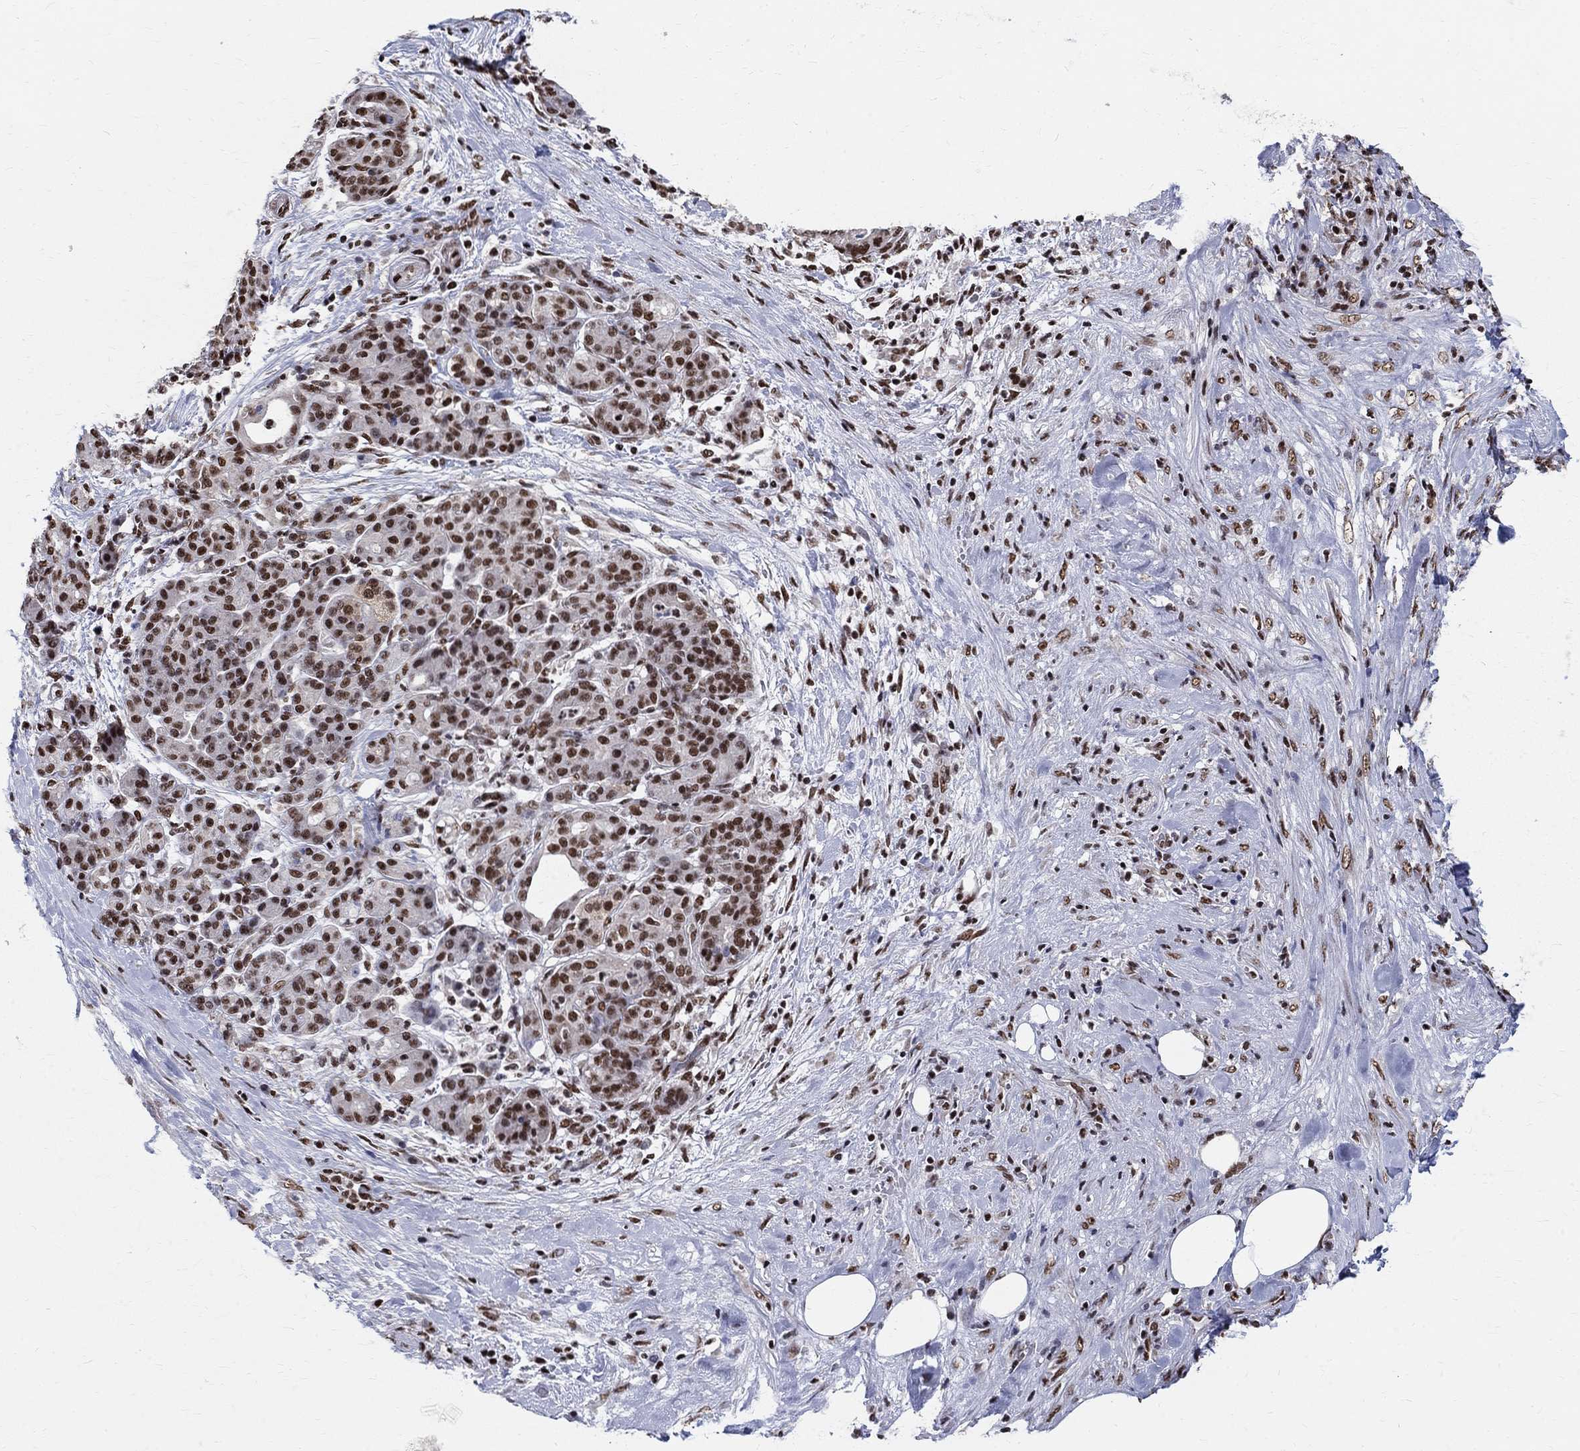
{"staining": {"intensity": "strong", "quantity": "25%-75%", "location": "nuclear"}, "tissue": "pancreatic cancer", "cell_type": "Tumor cells", "image_type": "cancer", "snomed": [{"axis": "morphology", "description": "Adenocarcinoma, NOS"}, {"axis": "topography", "description": "Pancreas"}], "caption": "About 25%-75% of tumor cells in human pancreatic adenocarcinoma show strong nuclear protein expression as visualized by brown immunohistochemical staining.", "gene": "FBXO16", "patient": {"sex": "male", "age": 44}}